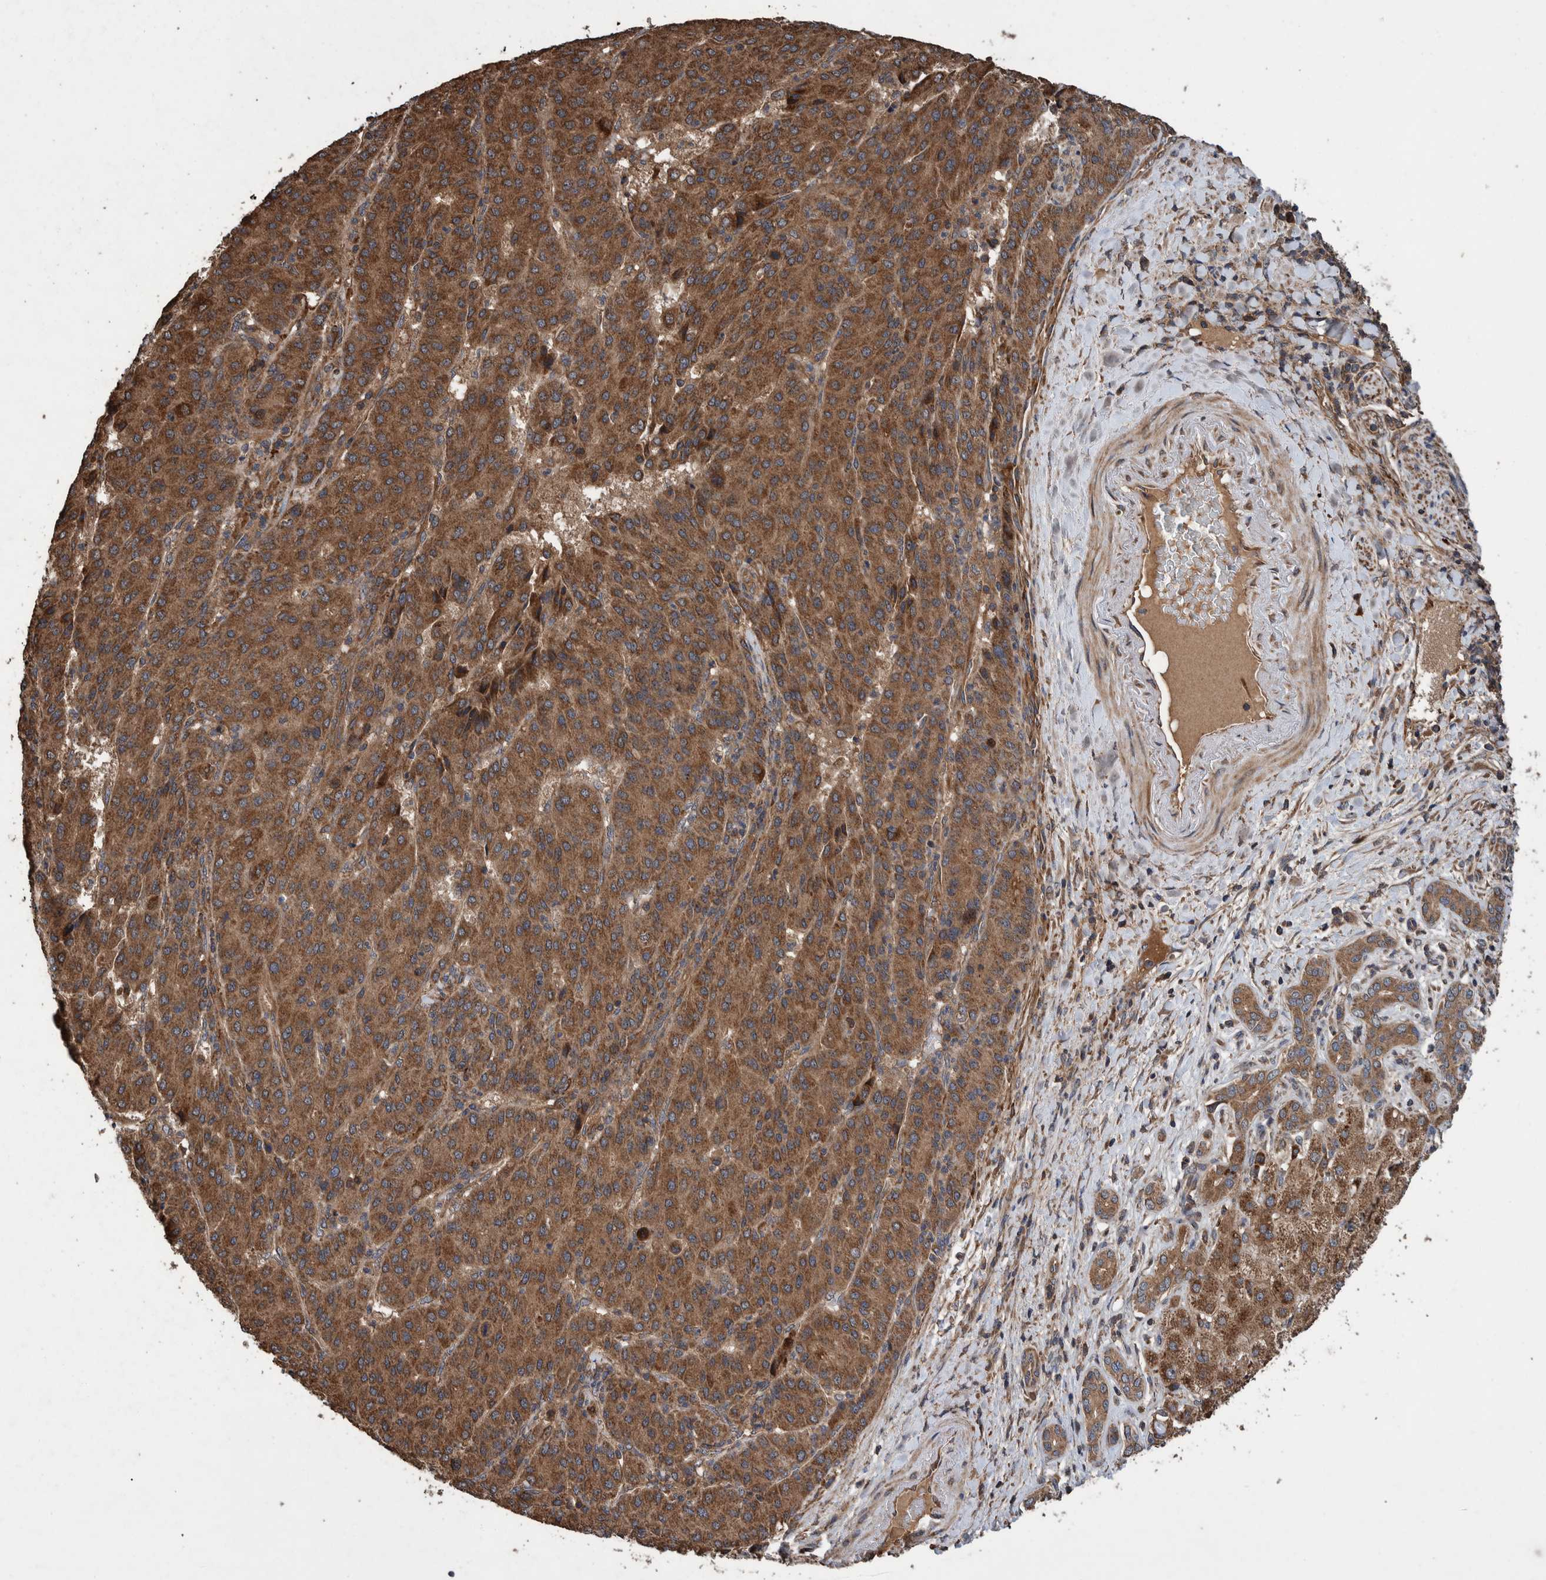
{"staining": {"intensity": "moderate", "quantity": ">75%", "location": "cytoplasmic/membranous"}, "tissue": "liver cancer", "cell_type": "Tumor cells", "image_type": "cancer", "snomed": [{"axis": "morphology", "description": "Carcinoma, Hepatocellular, NOS"}, {"axis": "topography", "description": "Liver"}], "caption": "Immunohistochemistry (DAB (3,3'-diaminobenzidine)) staining of human liver cancer (hepatocellular carcinoma) shows moderate cytoplasmic/membranous protein positivity in about >75% of tumor cells.", "gene": "TRIM16", "patient": {"sex": "male", "age": 65}}